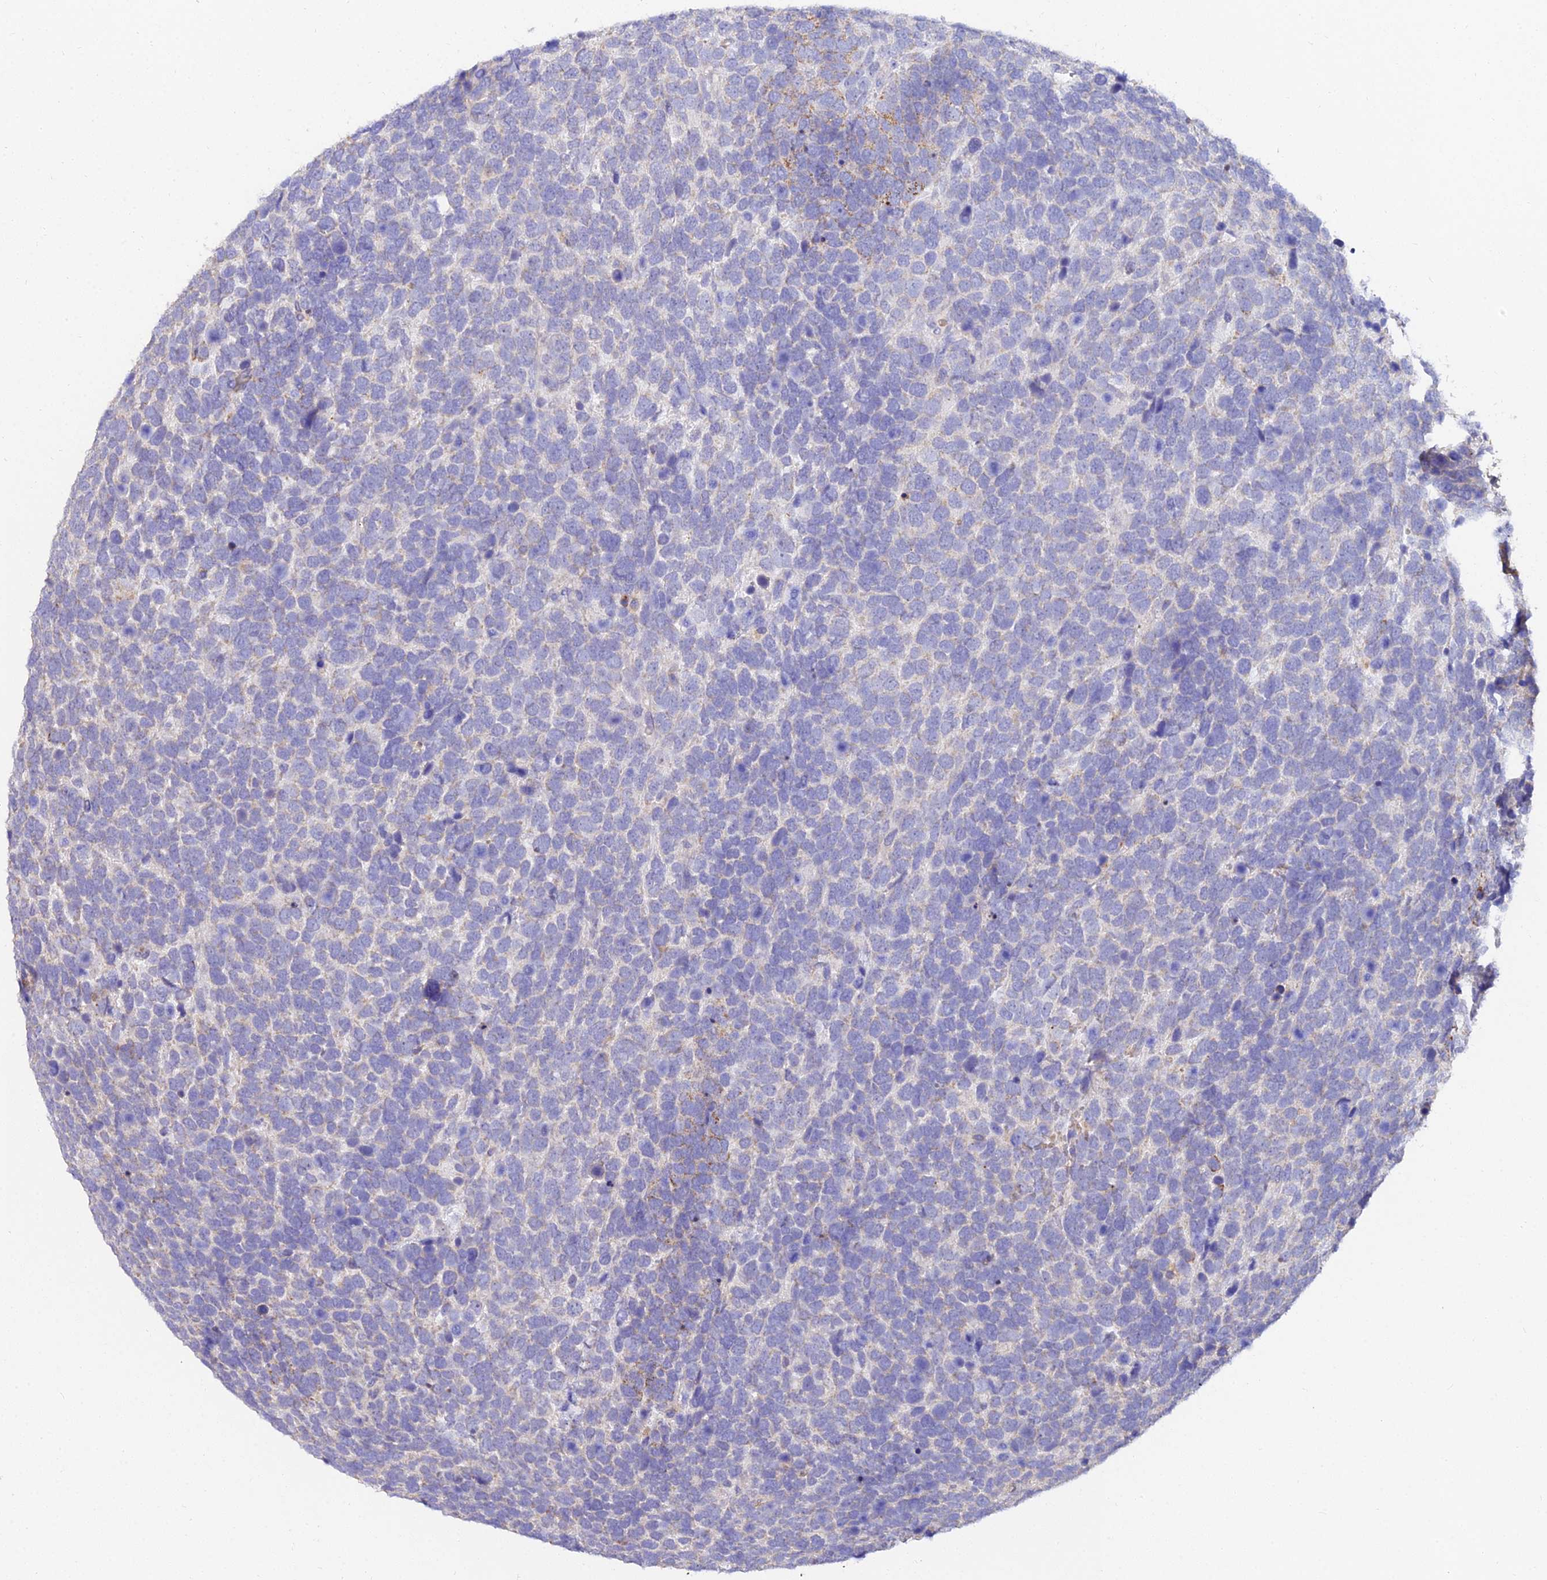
{"staining": {"intensity": "moderate", "quantity": "<25%", "location": "cytoplasmic/membranous"}, "tissue": "urothelial cancer", "cell_type": "Tumor cells", "image_type": "cancer", "snomed": [{"axis": "morphology", "description": "Urothelial carcinoma, High grade"}, {"axis": "topography", "description": "Urinary bladder"}], "caption": "DAB immunohistochemical staining of human urothelial carcinoma (high-grade) demonstrates moderate cytoplasmic/membranous protein positivity in about <25% of tumor cells.", "gene": "ARL8B", "patient": {"sex": "female", "age": 82}}